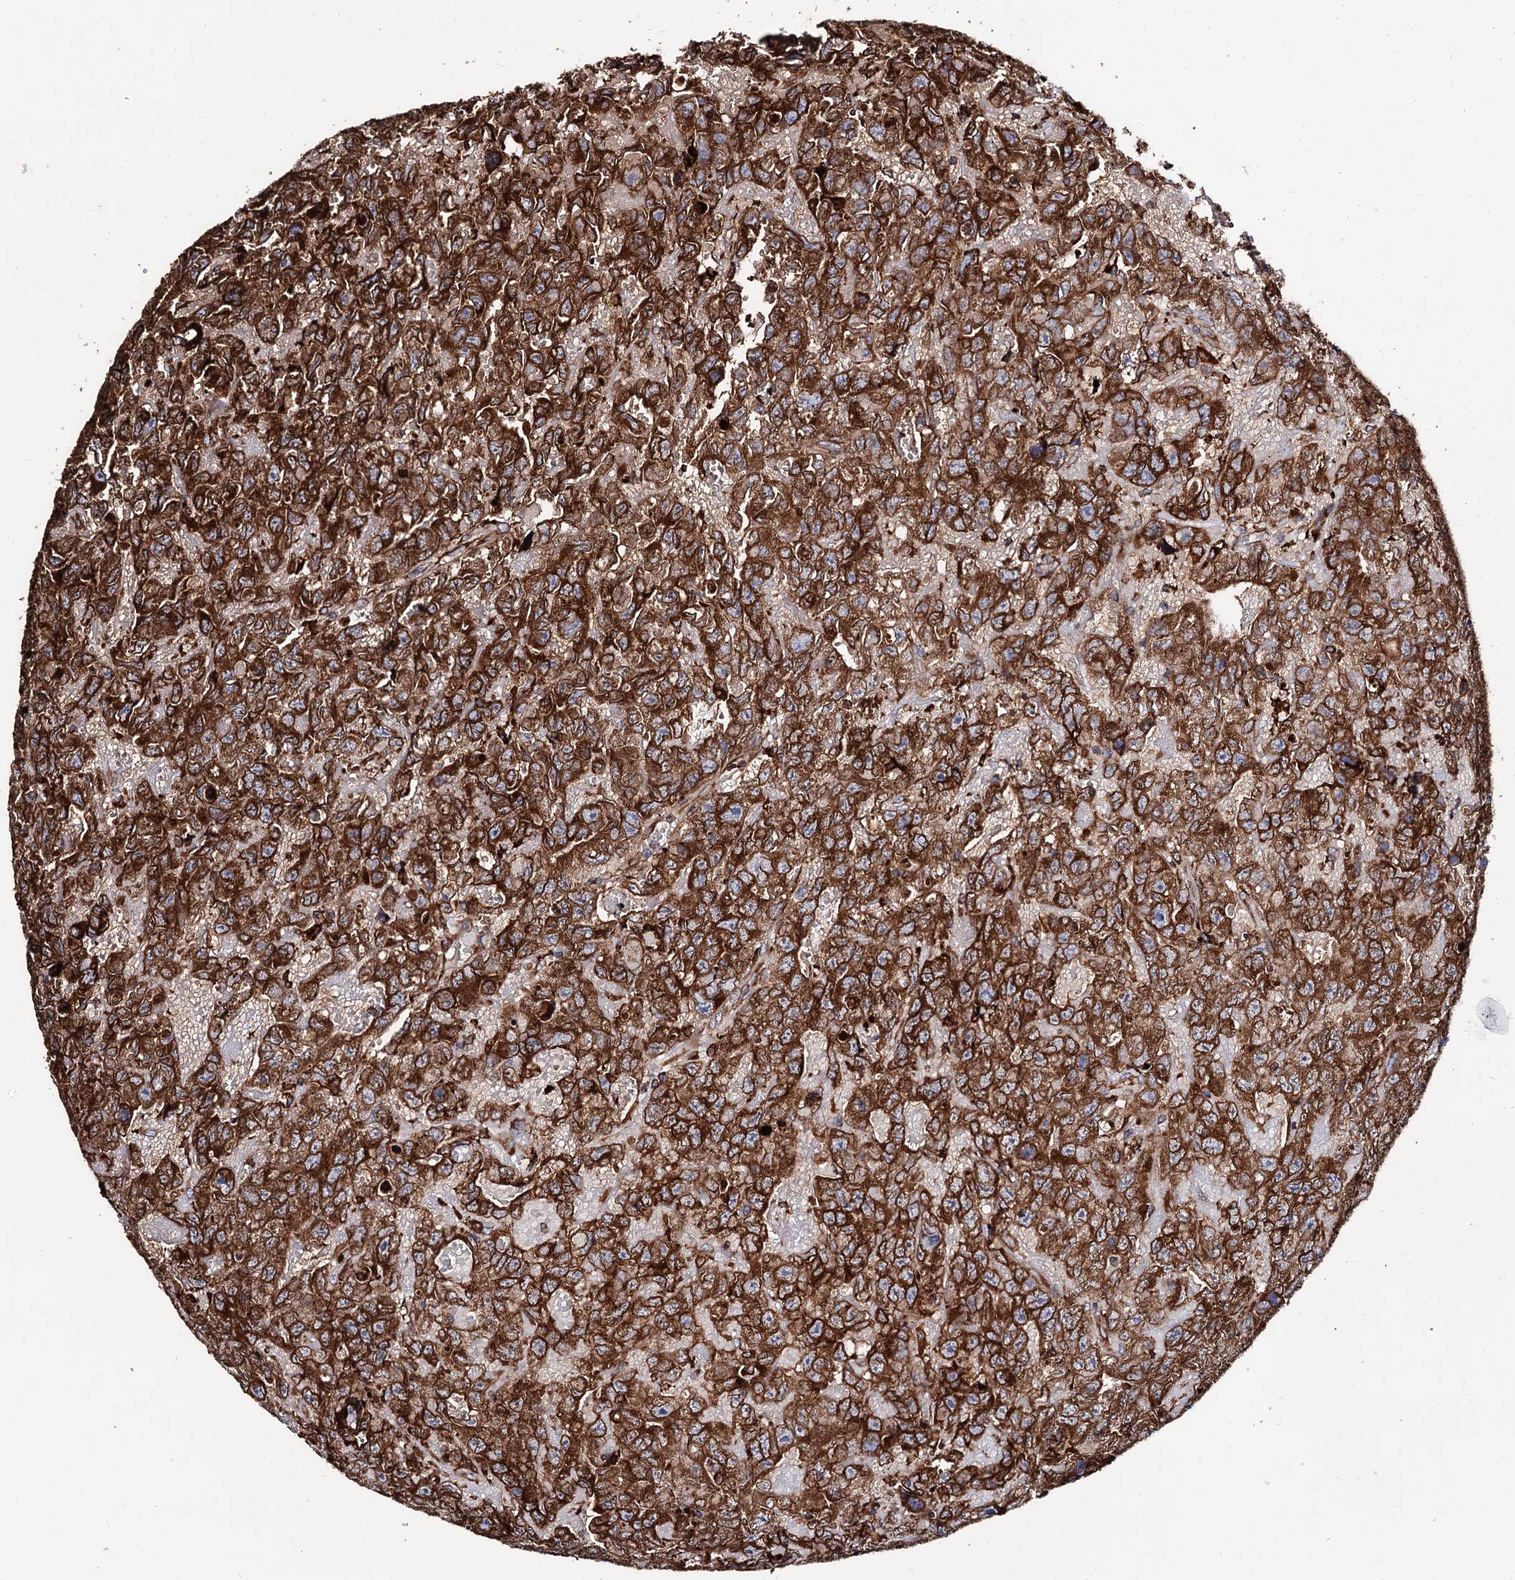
{"staining": {"intensity": "strong", "quantity": ">75%", "location": "cytoplasmic/membranous"}, "tissue": "testis cancer", "cell_type": "Tumor cells", "image_type": "cancer", "snomed": [{"axis": "morphology", "description": "Carcinoma, Embryonal, NOS"}, {"axis": "topography", "description": "Testis"}], "caption": "Protein staining exhibits strong cytoplasmic/membranous staining in about >75% of tumor cells in testis cancer (embryonal carcinoma).", "gene": "ERP29", "patient": {"sex": "male", "age": 45}}